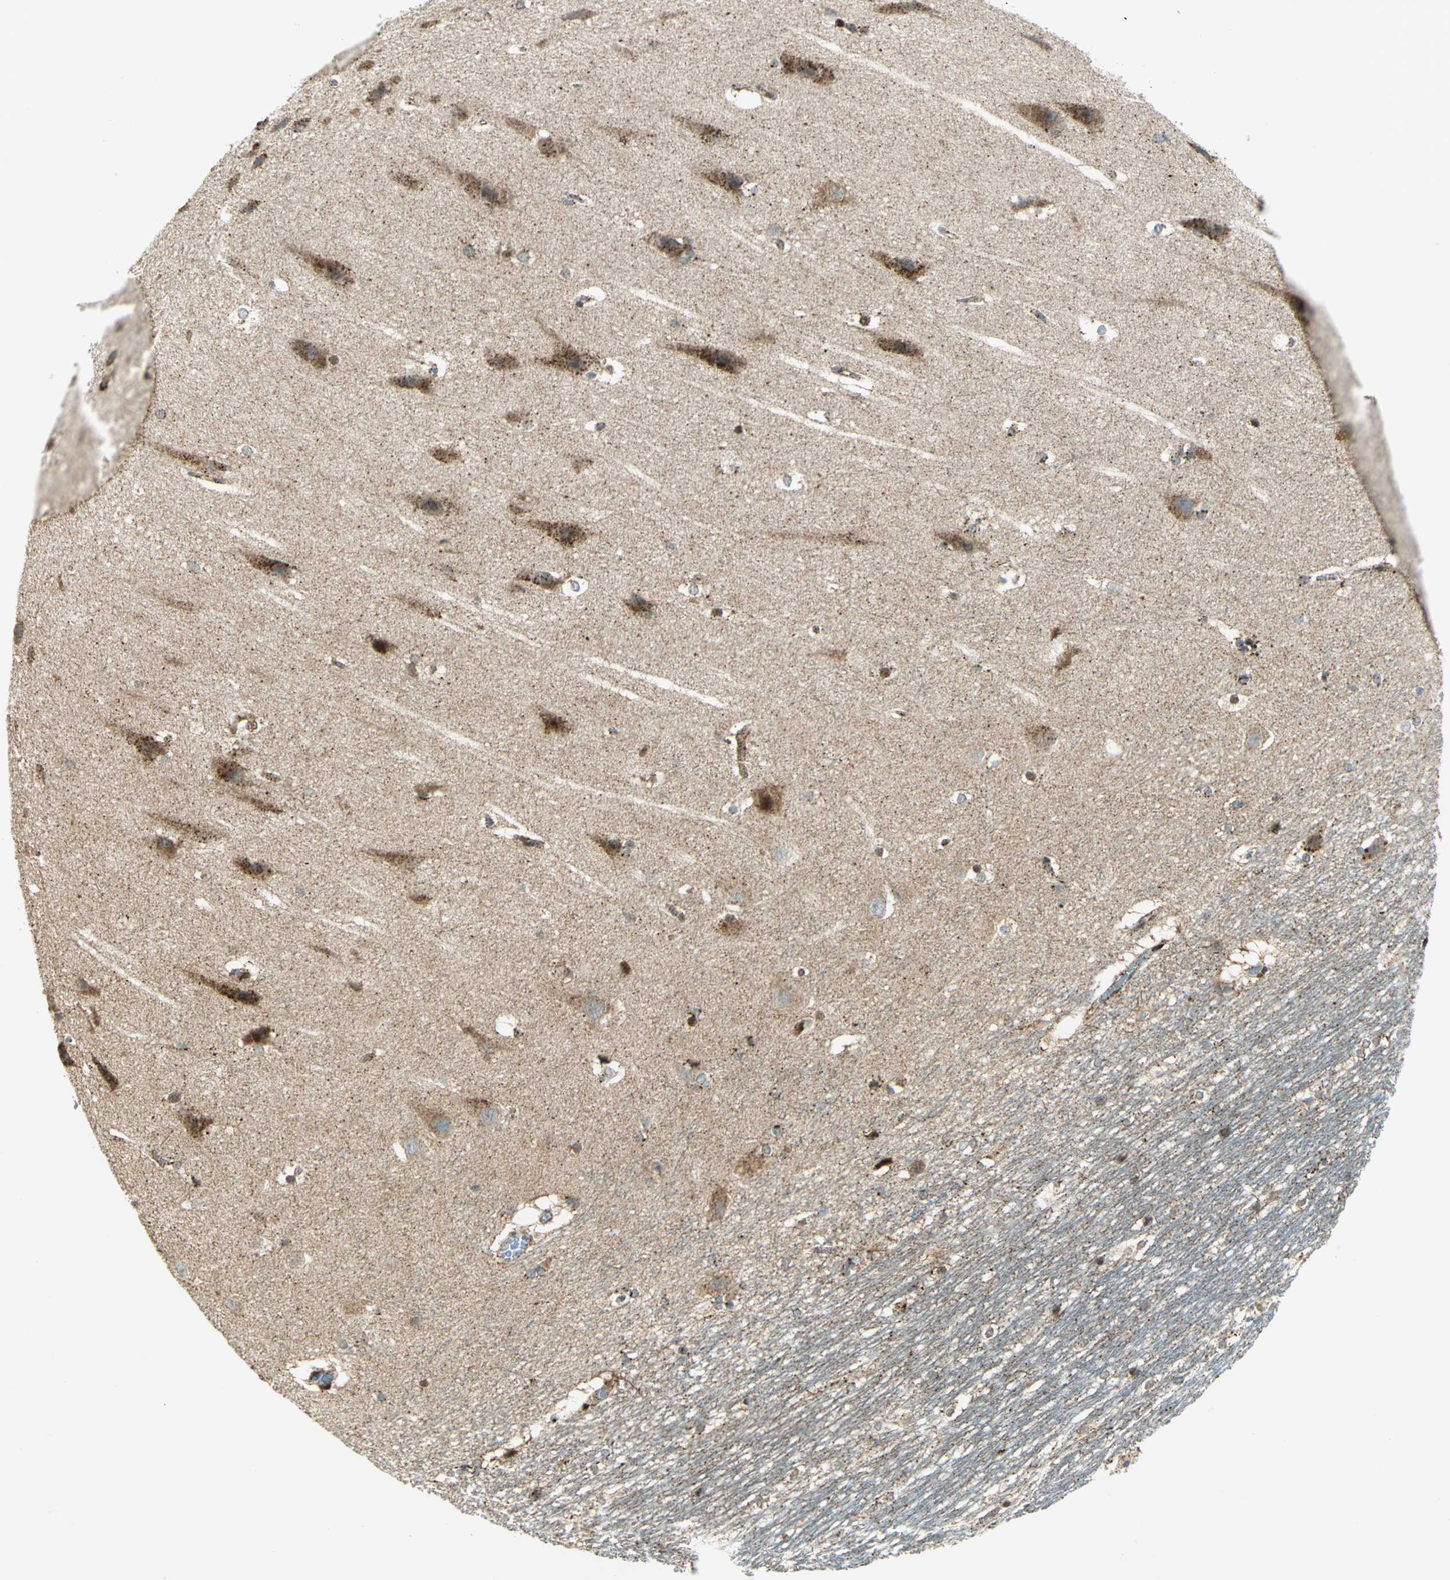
{"staining": {"intensity": "weak", "quantity": "25%-75%", "location": "cytoplasmic/membranous"}, "tissue": "hippocampus", "cell_type": "Glial cells", "image_type": "normal", "snomed": [{"axis": "morphology", "description": "Normal tissue, NOS"}, {"axis": "topography", "description": "Hippocampus"}], "caption": "Glial cells display weak cytoplasmic/membranous expression in about 25%-75% of cells in unremarkable hippocampus.", "gene": "ATP6V1A", "patient": {"sex": "female", "age": 19}}